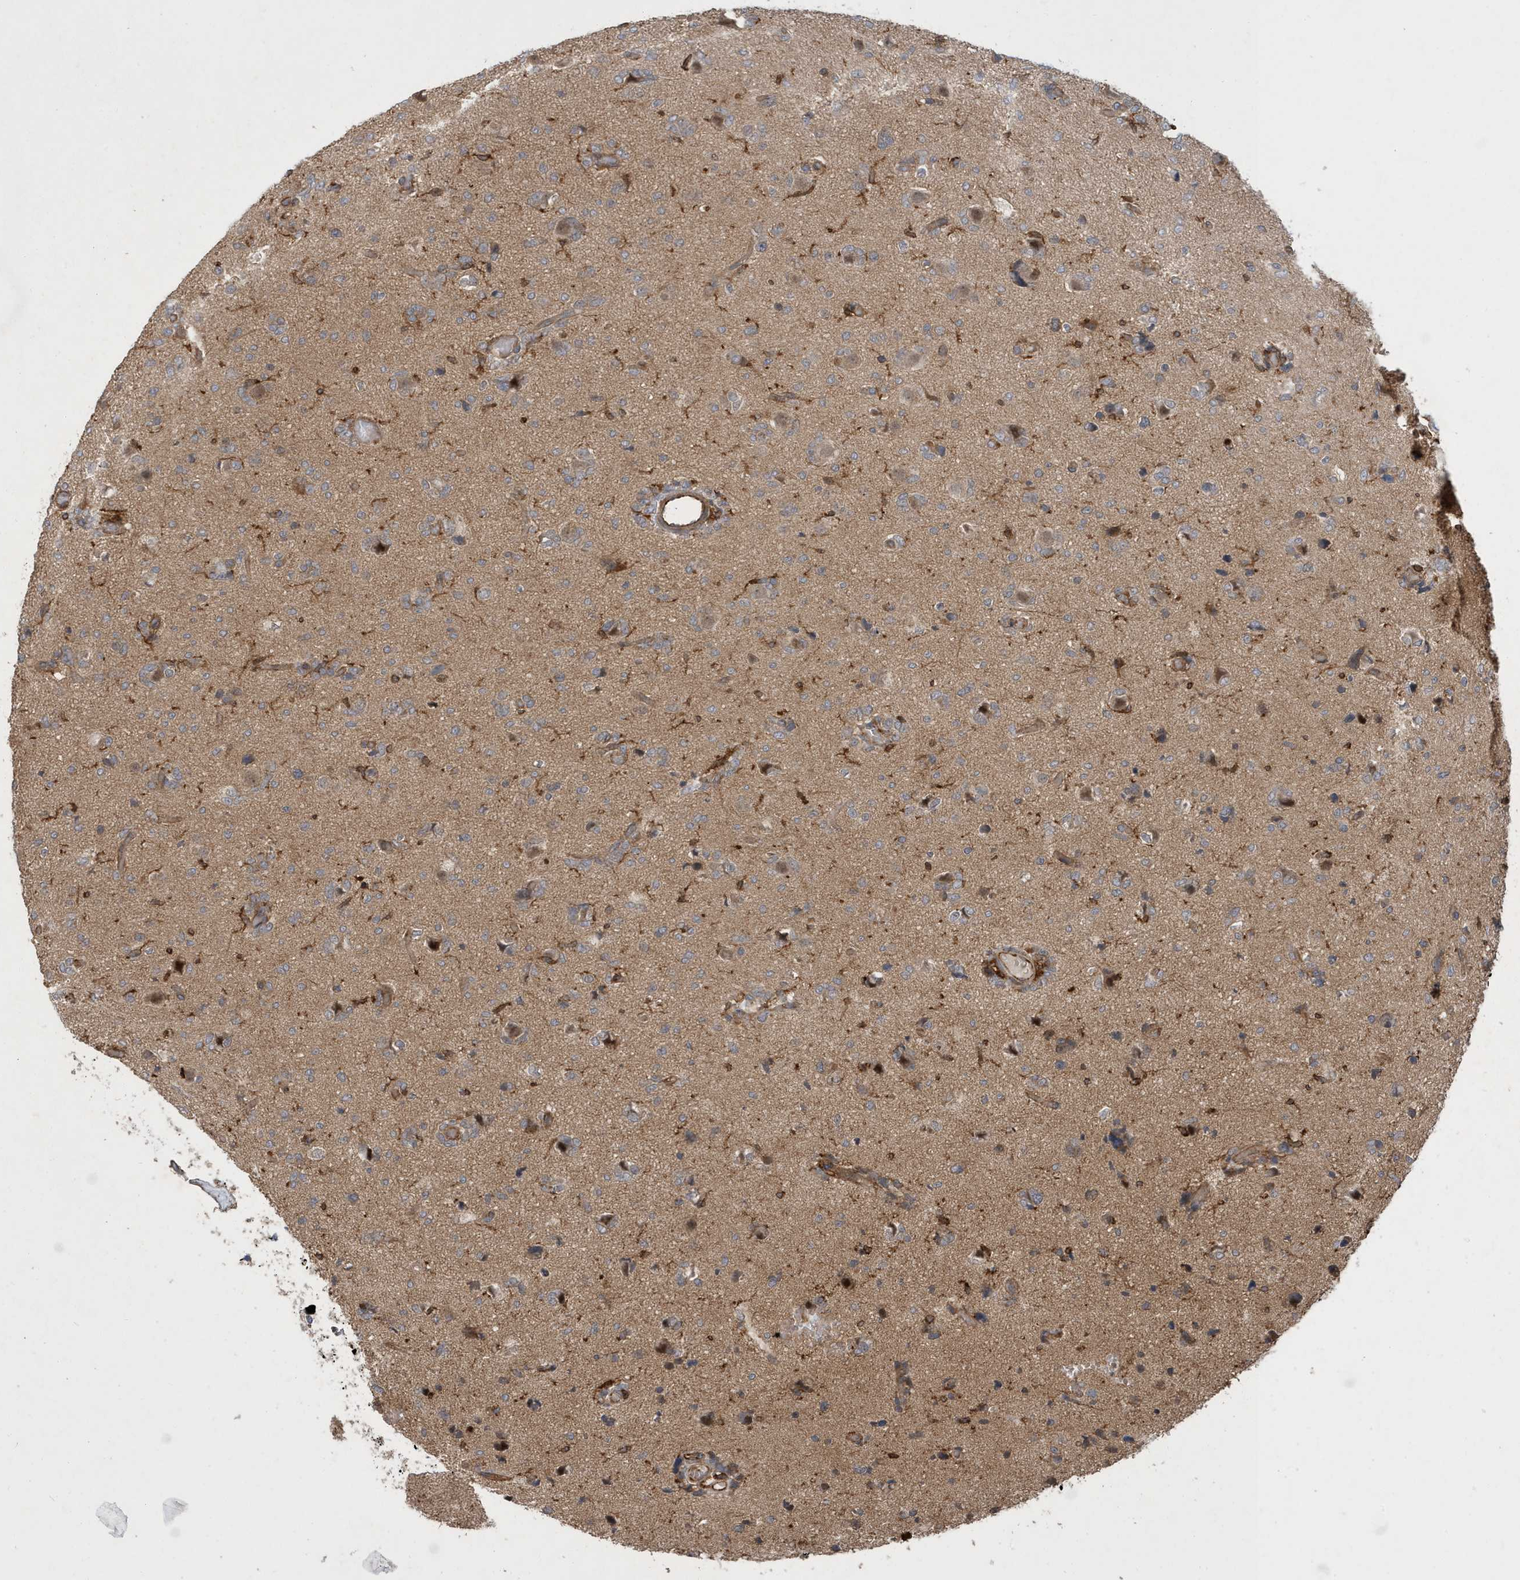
{"staining": {"intensity": "moderate", "quantity": "<25%", "location": "cytoplasmic/membranous"}, "tissue": "glioma", "cell_type": "Tumor cells", "image_type": "cancer", "snomed": [{"axis": "morphology", "description": "Glioma, malignant, High grade"}, {"axis": "topography", "description": "Brain"}], "caption": "Immunohistochemistry (IHC) (DAB (3,3'-diaminobenzidine)) staining of malignant glioma (high-grade) demonstrates moderate cytoplasmic/membranous protein positivity in about <25% of tumor cells.", "gene": "LAPTM4A", "patient": {"sex": "female", "age": 59}}